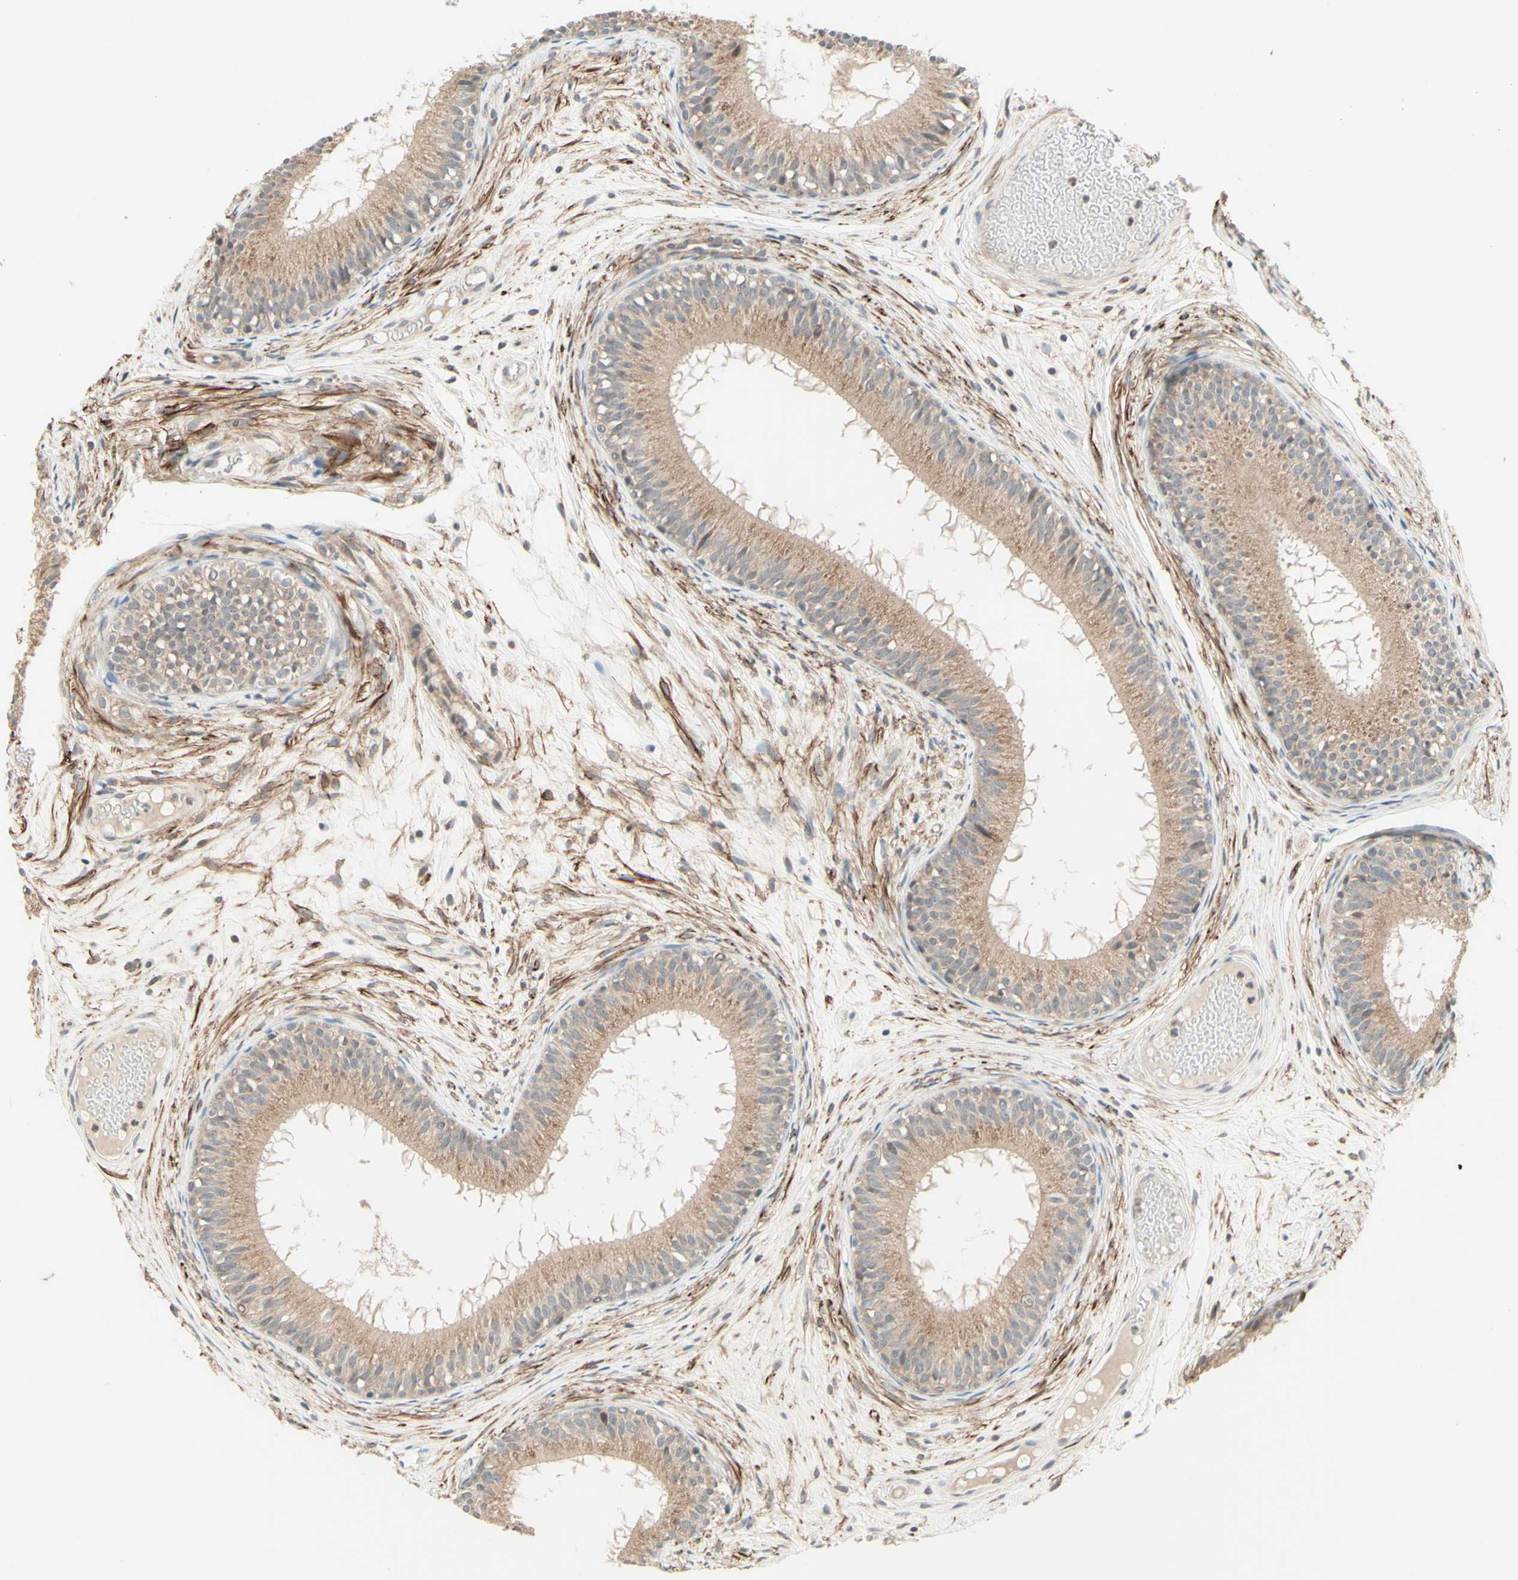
{"staining": {"intensity": "weak", "quantity": ">75%", "location": "cytoplasmic/membranous"}, "tissue": "epididymis", "cell_type": "Glandular cells", "image_type": "normal", "snomed": [{"axis": "morphology", "description": "Normal tissue, NOS"}, {"axis": "morphology", "description": "Atrophy, NOS"}, {"axis": "topography", "description": "Testis"}, {"axis": "topography", "description": "Epididymis"}], "caption": "Normal epididymis displays weak cytoplasmic/membranous expression in approximately >75% of glandular cells (DAB = brown stain, brightfield microscopy at high magnification)..", "gene": "ZW10", "patient": {"sex": "male", "age": 18}}